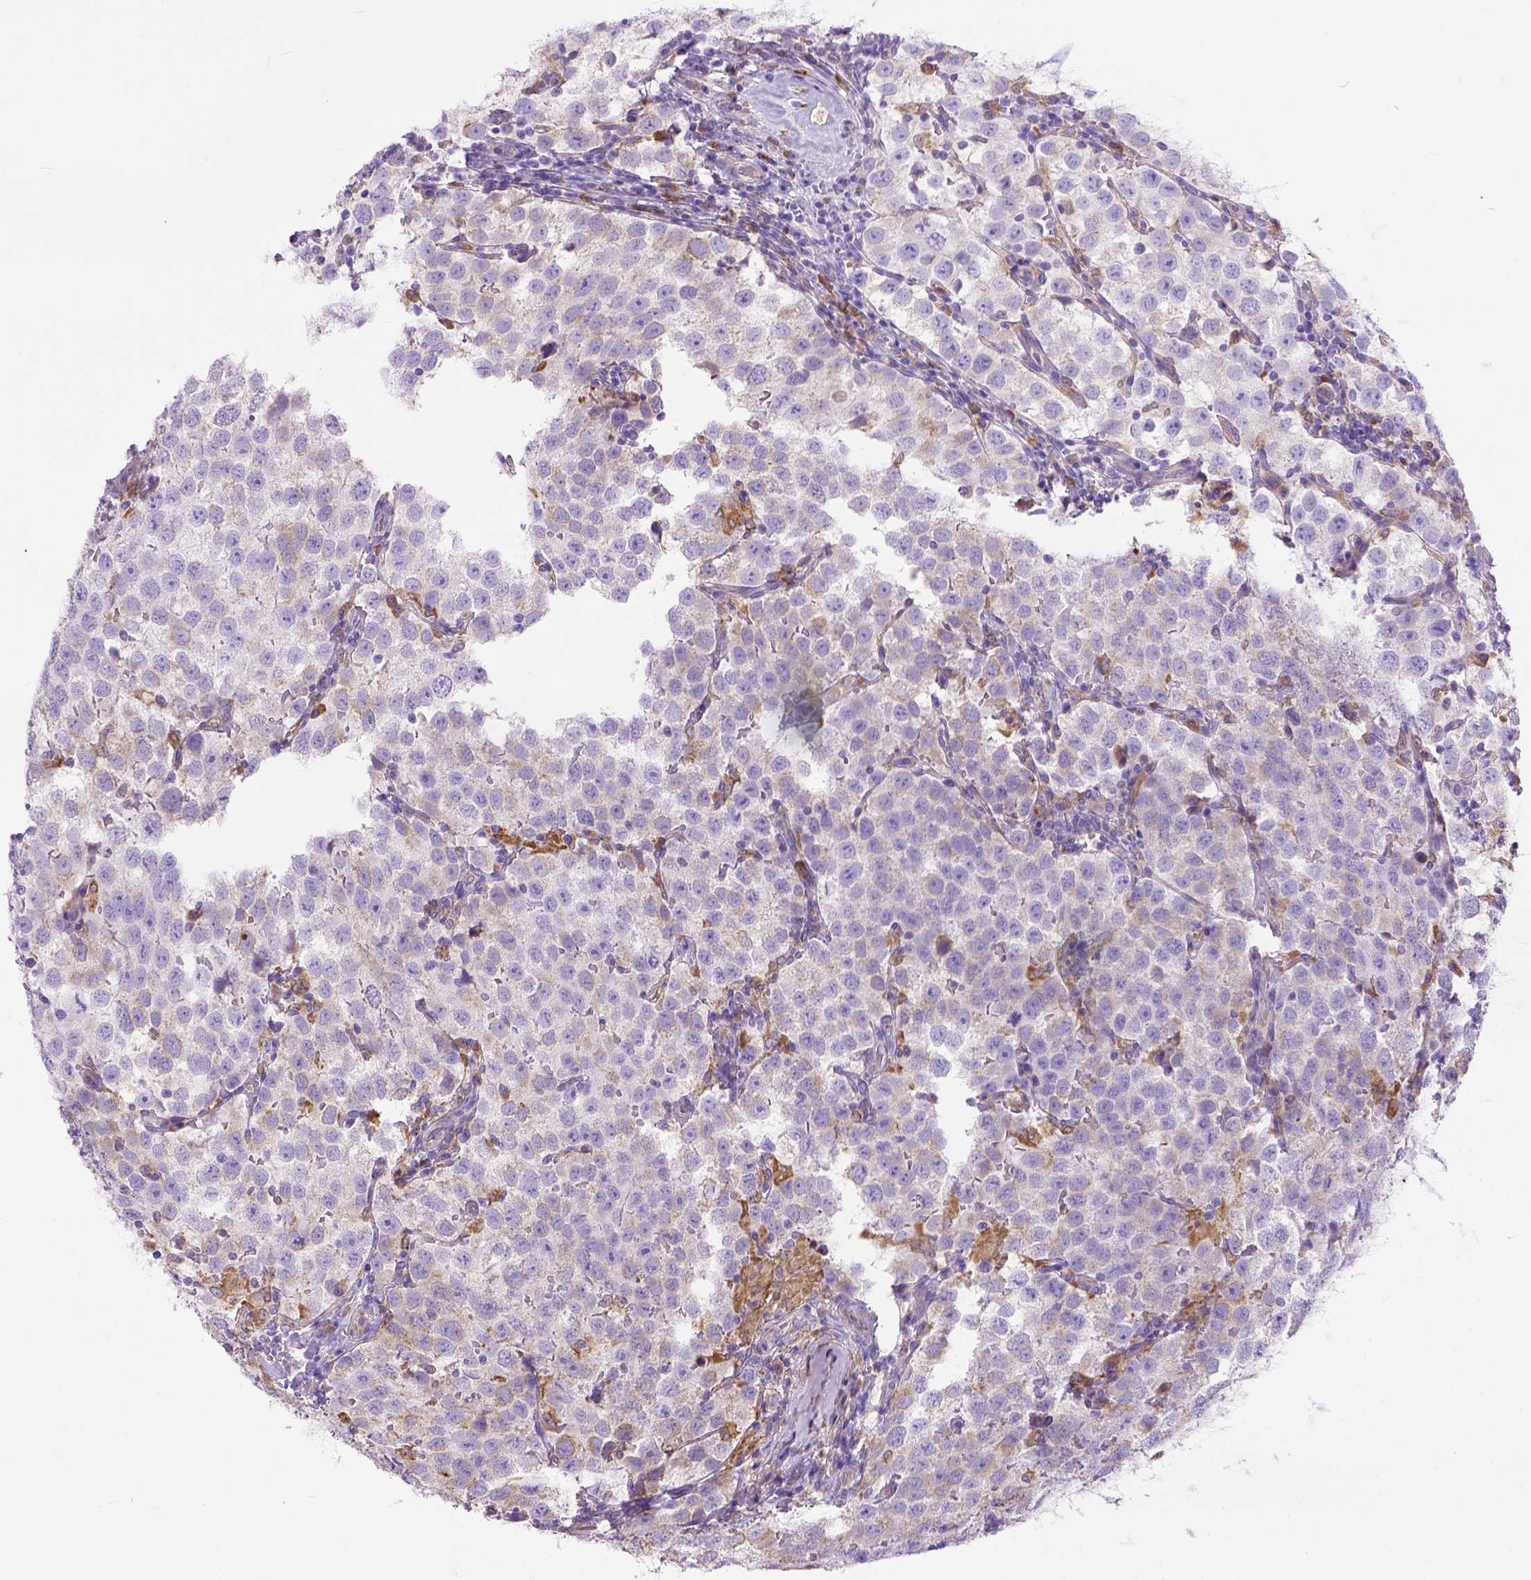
{"staining": {"intensity": "weak", "quantity": "25%-75%", "location": "cytoplasmic/membranous"}, "tissue": "testis cancer", "cell_type": "Tumor cells", "image_type": "cancer", "snomed": [{"axis": "morphology", "description": "Seminoma, NOS"}, {"axis": "topography", "description": "Testis"}], "caption": "Seminoma (testis) stained with a protein marker exhibits weak staining in tumor cells.", "gene": "PLK4", "patient": {"sex": "male", "age": 37}}